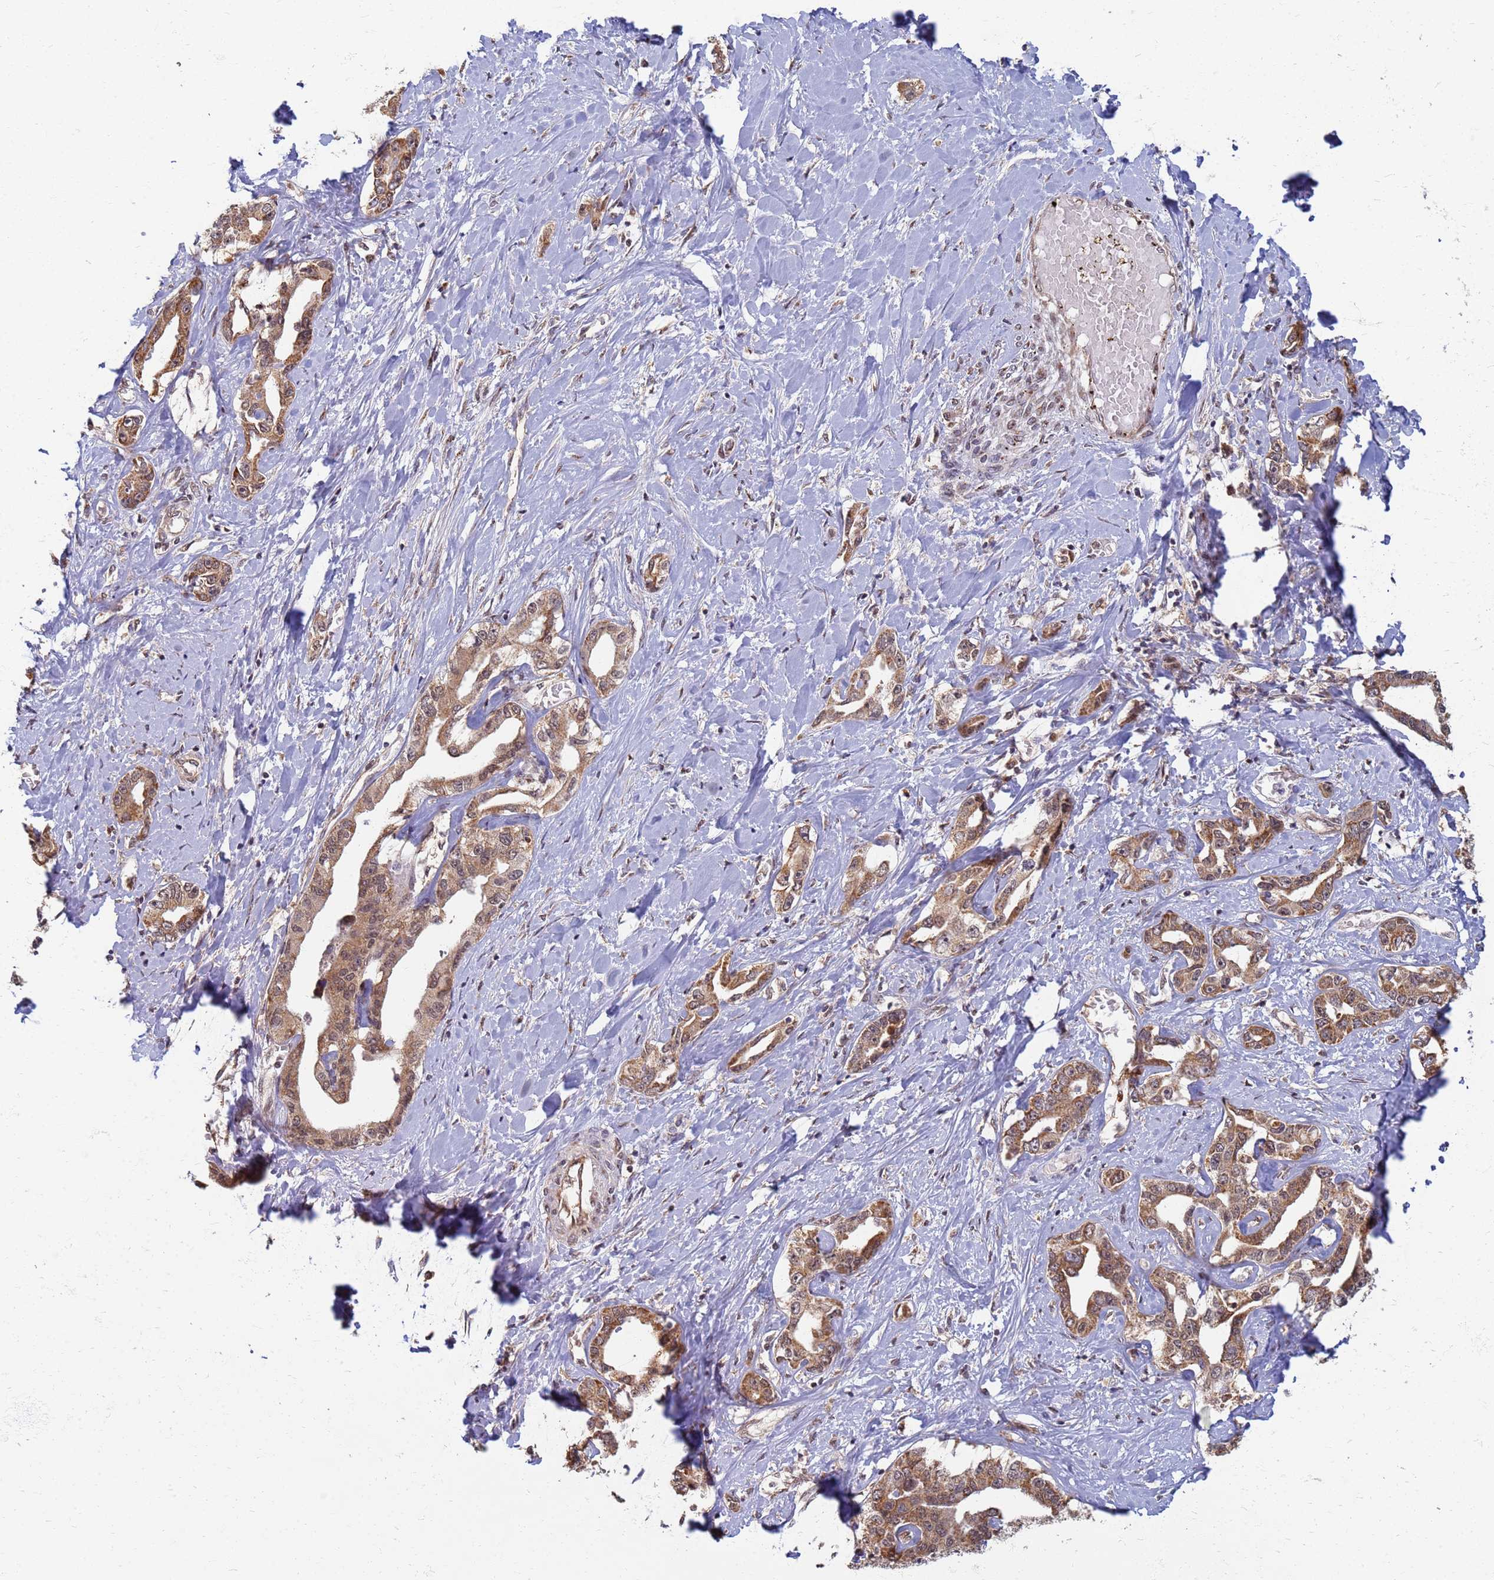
{"staining": {"intensity": "moderate", "quantity": ">75%", "location": "cytoplasmic/membranous"}, "tissue": "liver cancer", "cell_type": "Tumor cells", "image_type": "cancer", "snomed": [{"axis": "morphology", "description": "Cholangiocarcinoma"}, {"axis": "topography", "description": "Liver"}], "caption": "Protein expression analysis of cholangiocarcinoma (liver) displays moderate cytoplasmic/membranous staining in approximately >75% of tumor cells. (DAB (3,3'-diaminobenzidine) IHC, brown staining for protein, blue staining for nuclei).", "gene": "ITGB4", "patient": {"sex": "male", "age": 59}}